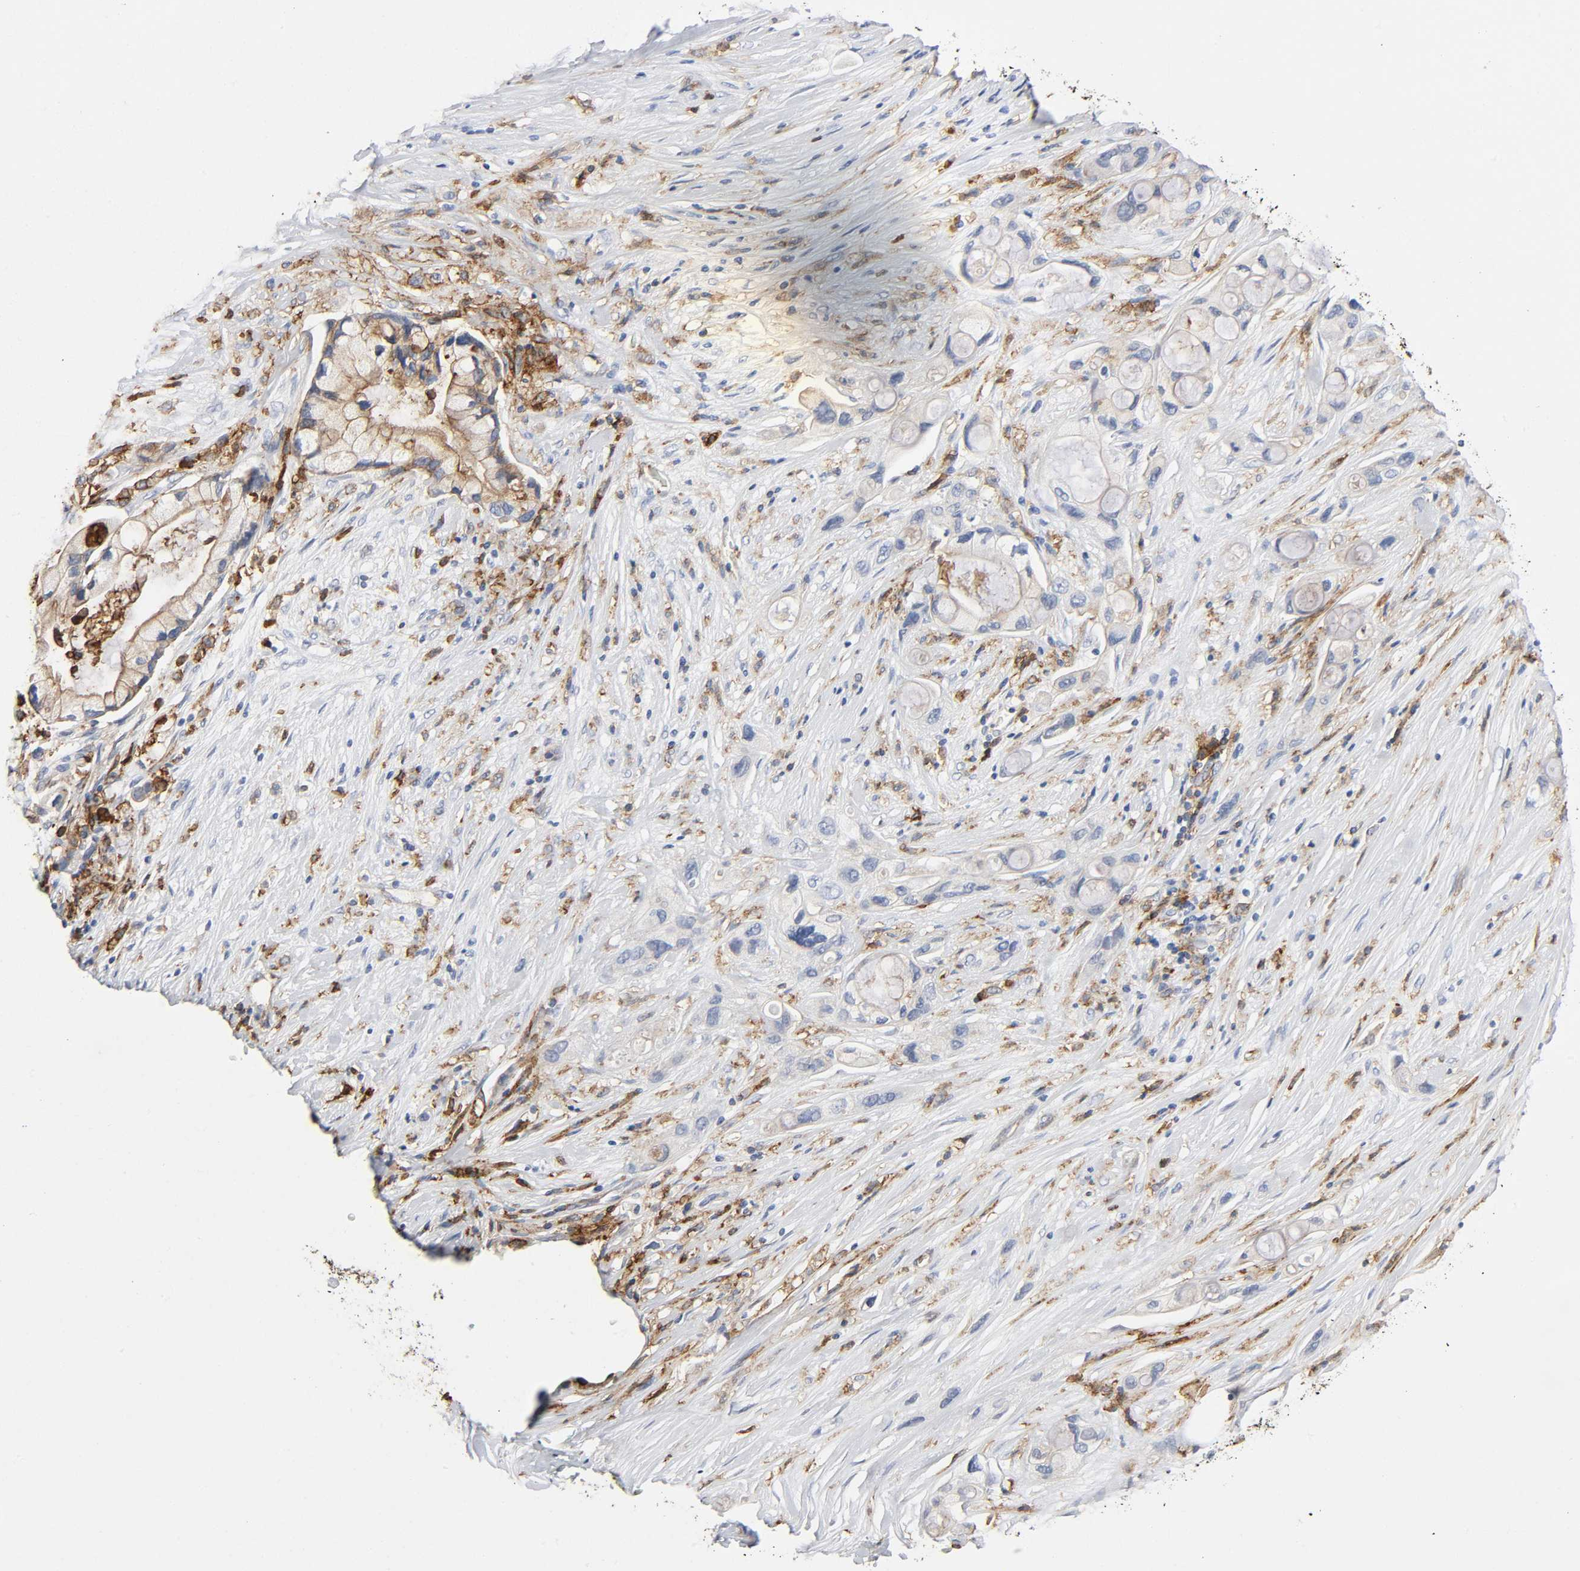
{"staining": {"intensity": "negative", "quantity": "none", "location": "none"}, "tissue": "pancreatic cancer", "cell_type": "Tumor cells", "image_type": "cancer", "snomed": [{"axis": "morphology", "description": "Adenocarcinoma, NOS"}, {"axis": "topography", "description": "Pancreas"}], "caption": "An immunohistochemistry (IHC) image of pancreatic adenocarcinoma is shown. There is no staining in tumor cells of pancreatic adenocarcinoma.", "gene": "LYN", "patient": {"sex": "female", "age": 59}}